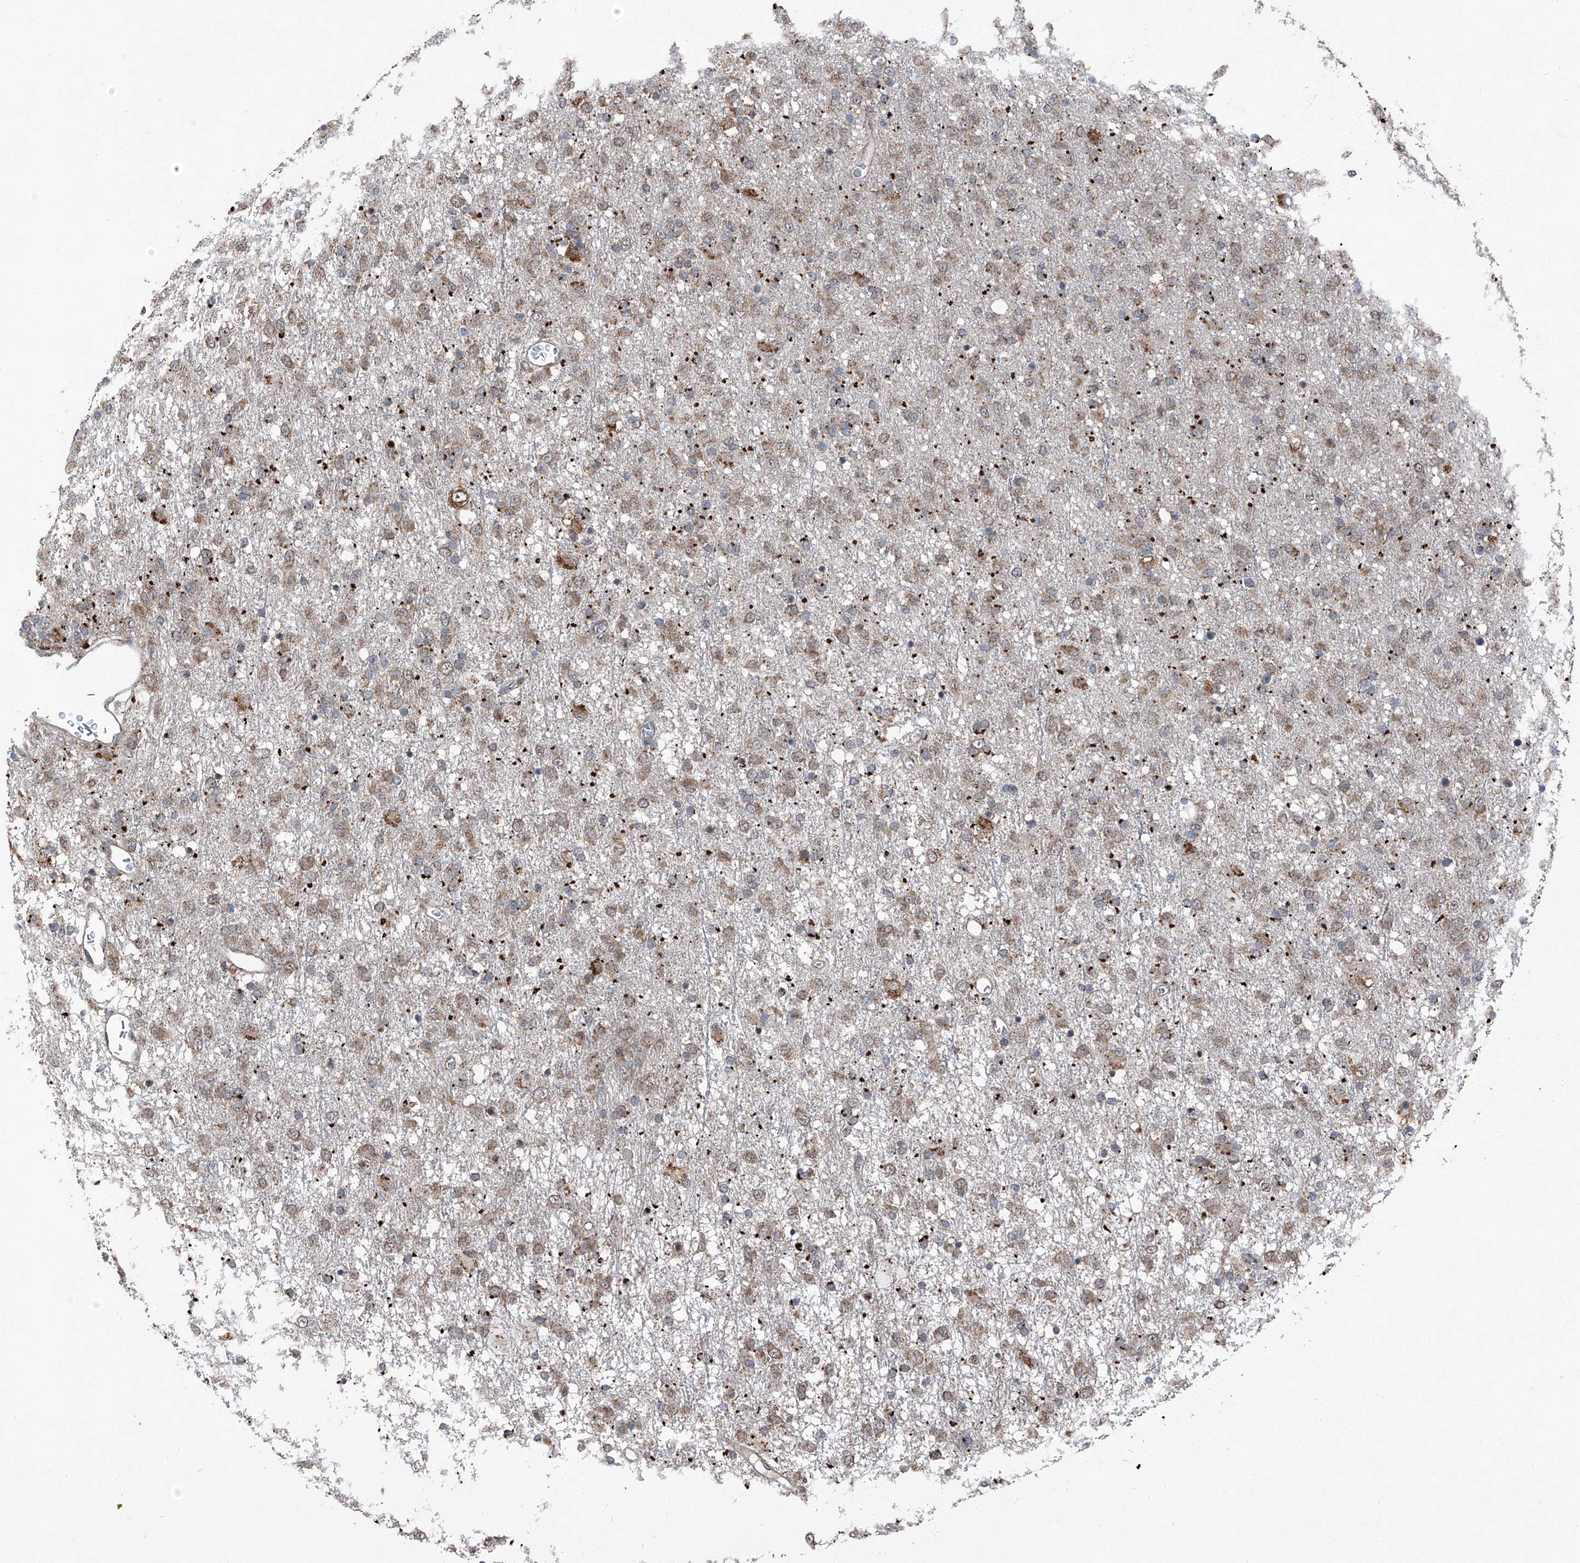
{"staining": {"intensity": "weak", "quantity": "25%-75%", "location": "cytoplasmic/membranous"}, "tissue": "glioma", "cell_type": "Tumor cells", "image_type": "cancer", "snomed": [{"axis": "morphology", "description": "Glioma, malignant, Low grade"}, {"axis": "topography", "description": "Brain"}], "caption": "DAB immunohistochemical staining of glioma reveals weak cytoplasmic/membranous protein expression in approximately 25%-75% of tumor cells.", "gene": "LIMK1", "patient": {"sex": "male", "age": 65}}